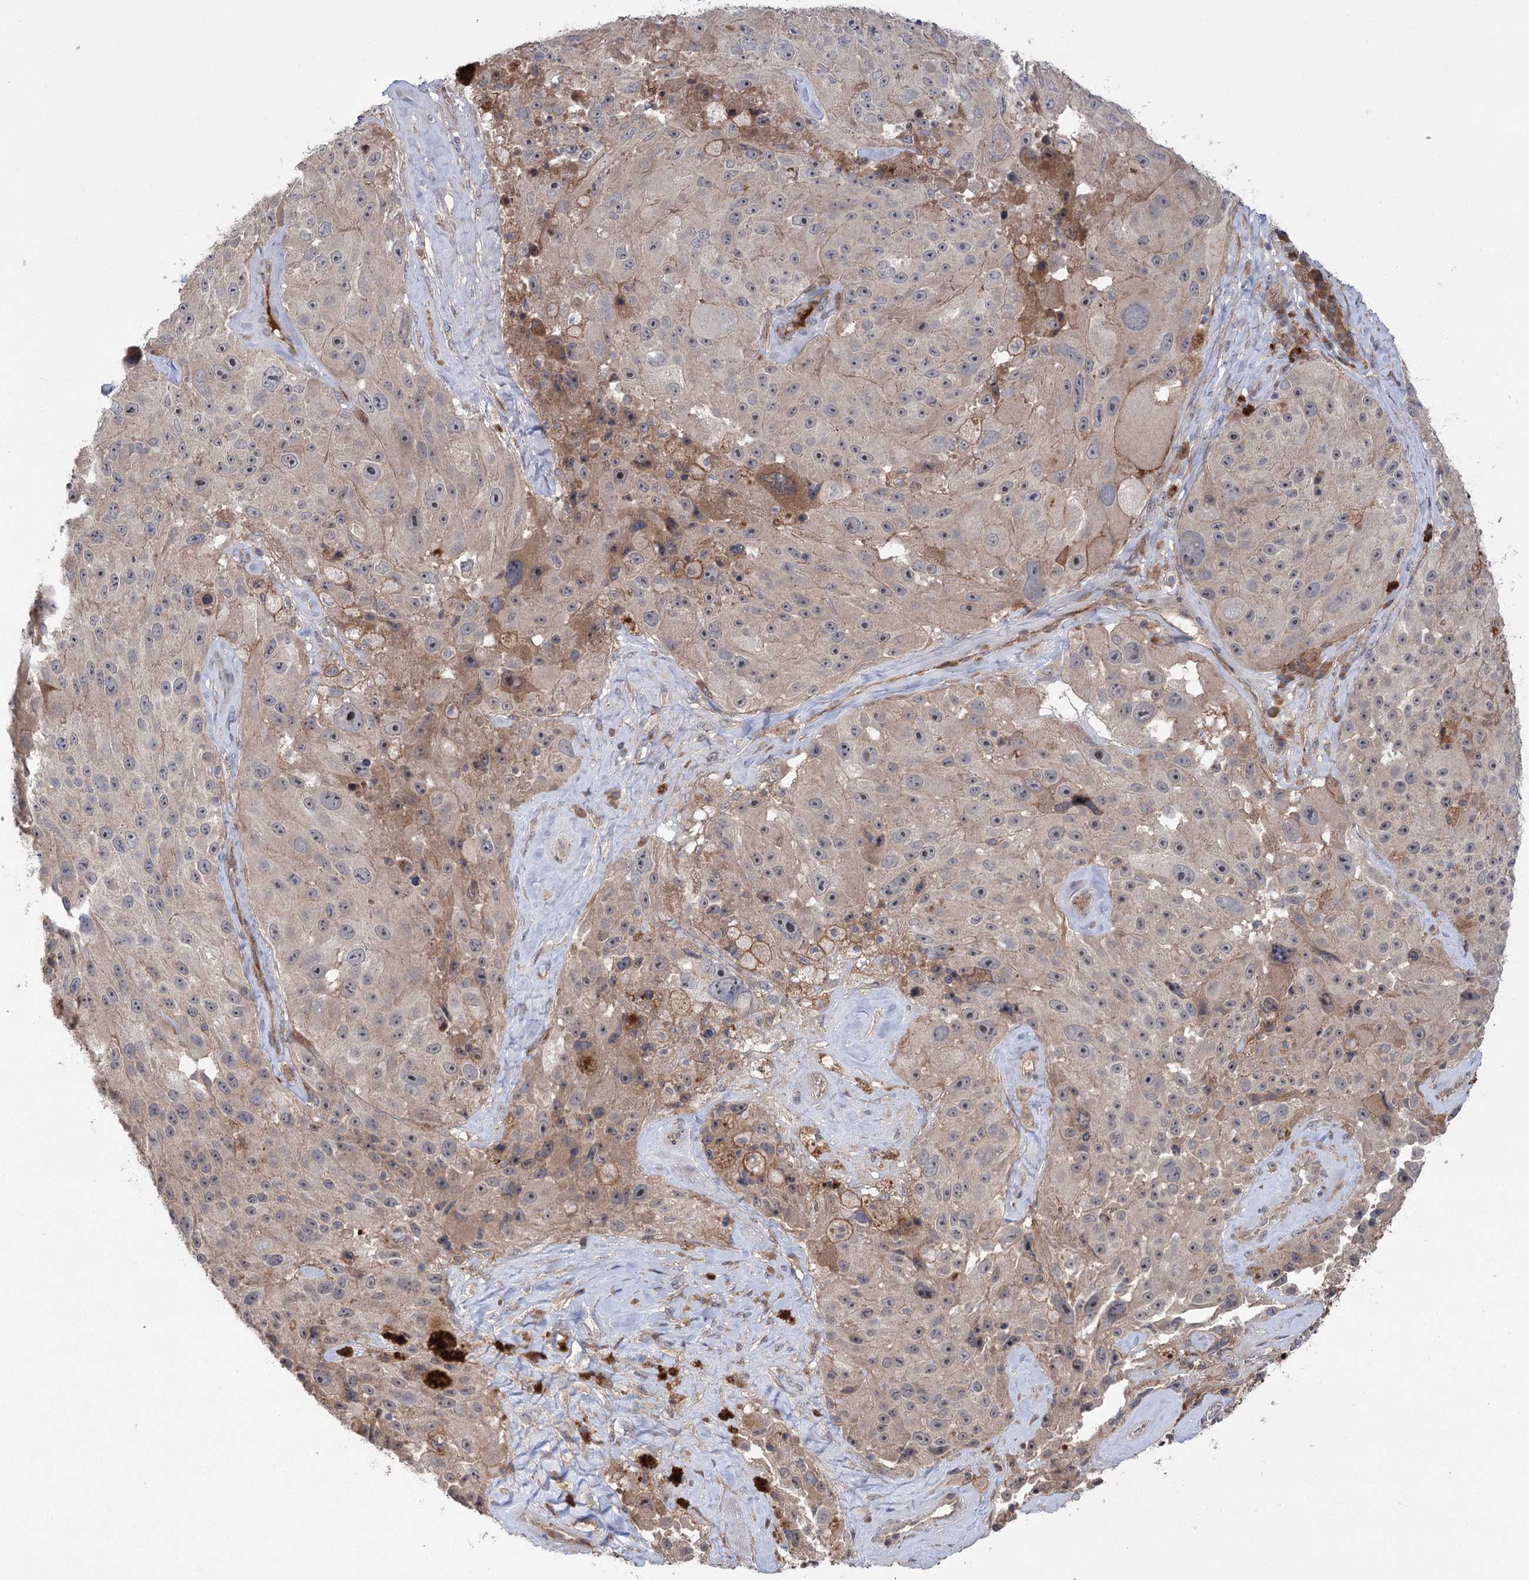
{"staining": {"intensity": "weak", "quantity": "<25%", "location": "cytoplasmic/membranous"}, "tissue": "melanoma", "cell_type": "Tumor cells", "image_type": "cancer", "snomed": [{"axis": "morphology", "description": "Malignant melanoma, Metastatic site"}, {"axis": "topography", "description": "Lymph node"}], "caption": "A high-resolution histopathology image shows immunohistochemistry staining of melanoma, which exhibits no significant positivity in tumor cells.", "gene": "KCNN2", "patient": {"sex": "male", "age": 62}}